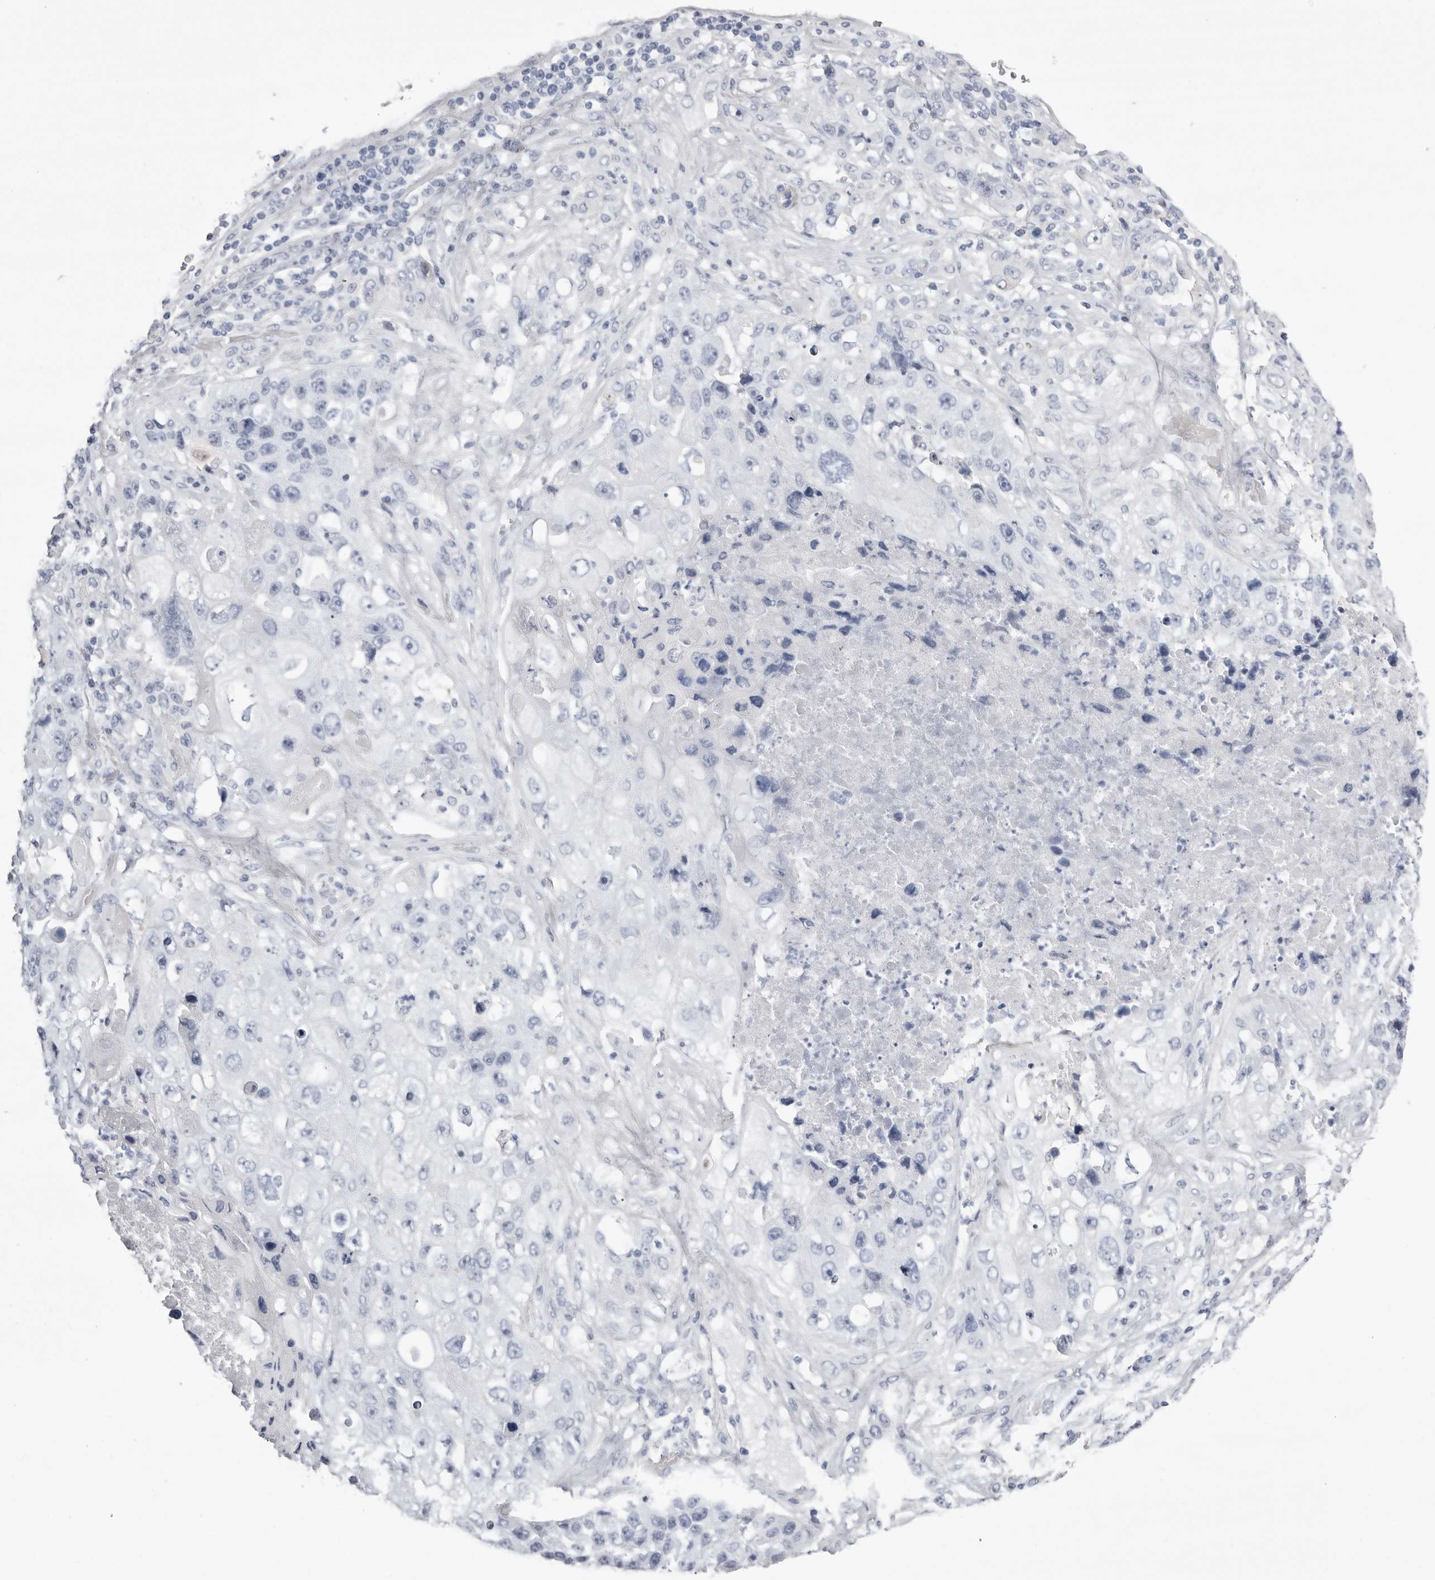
{"staining": {"intensity": "negative", "quantity": "none", "location": "none"}, "tissue": "lung cancer", "cell_type": "Tumor cells", "image_type": "cancer", "snomed": [{"axis": "morphology", "description": "Squamous cell carcinoma, NOS"}, {"axis": "topography", "description": "Lung"}], "caption": "Tumor cells show no significant protein expression in lung cancer.", "gene": "LPO", "patient": {"sex": "male", "age": 61}}